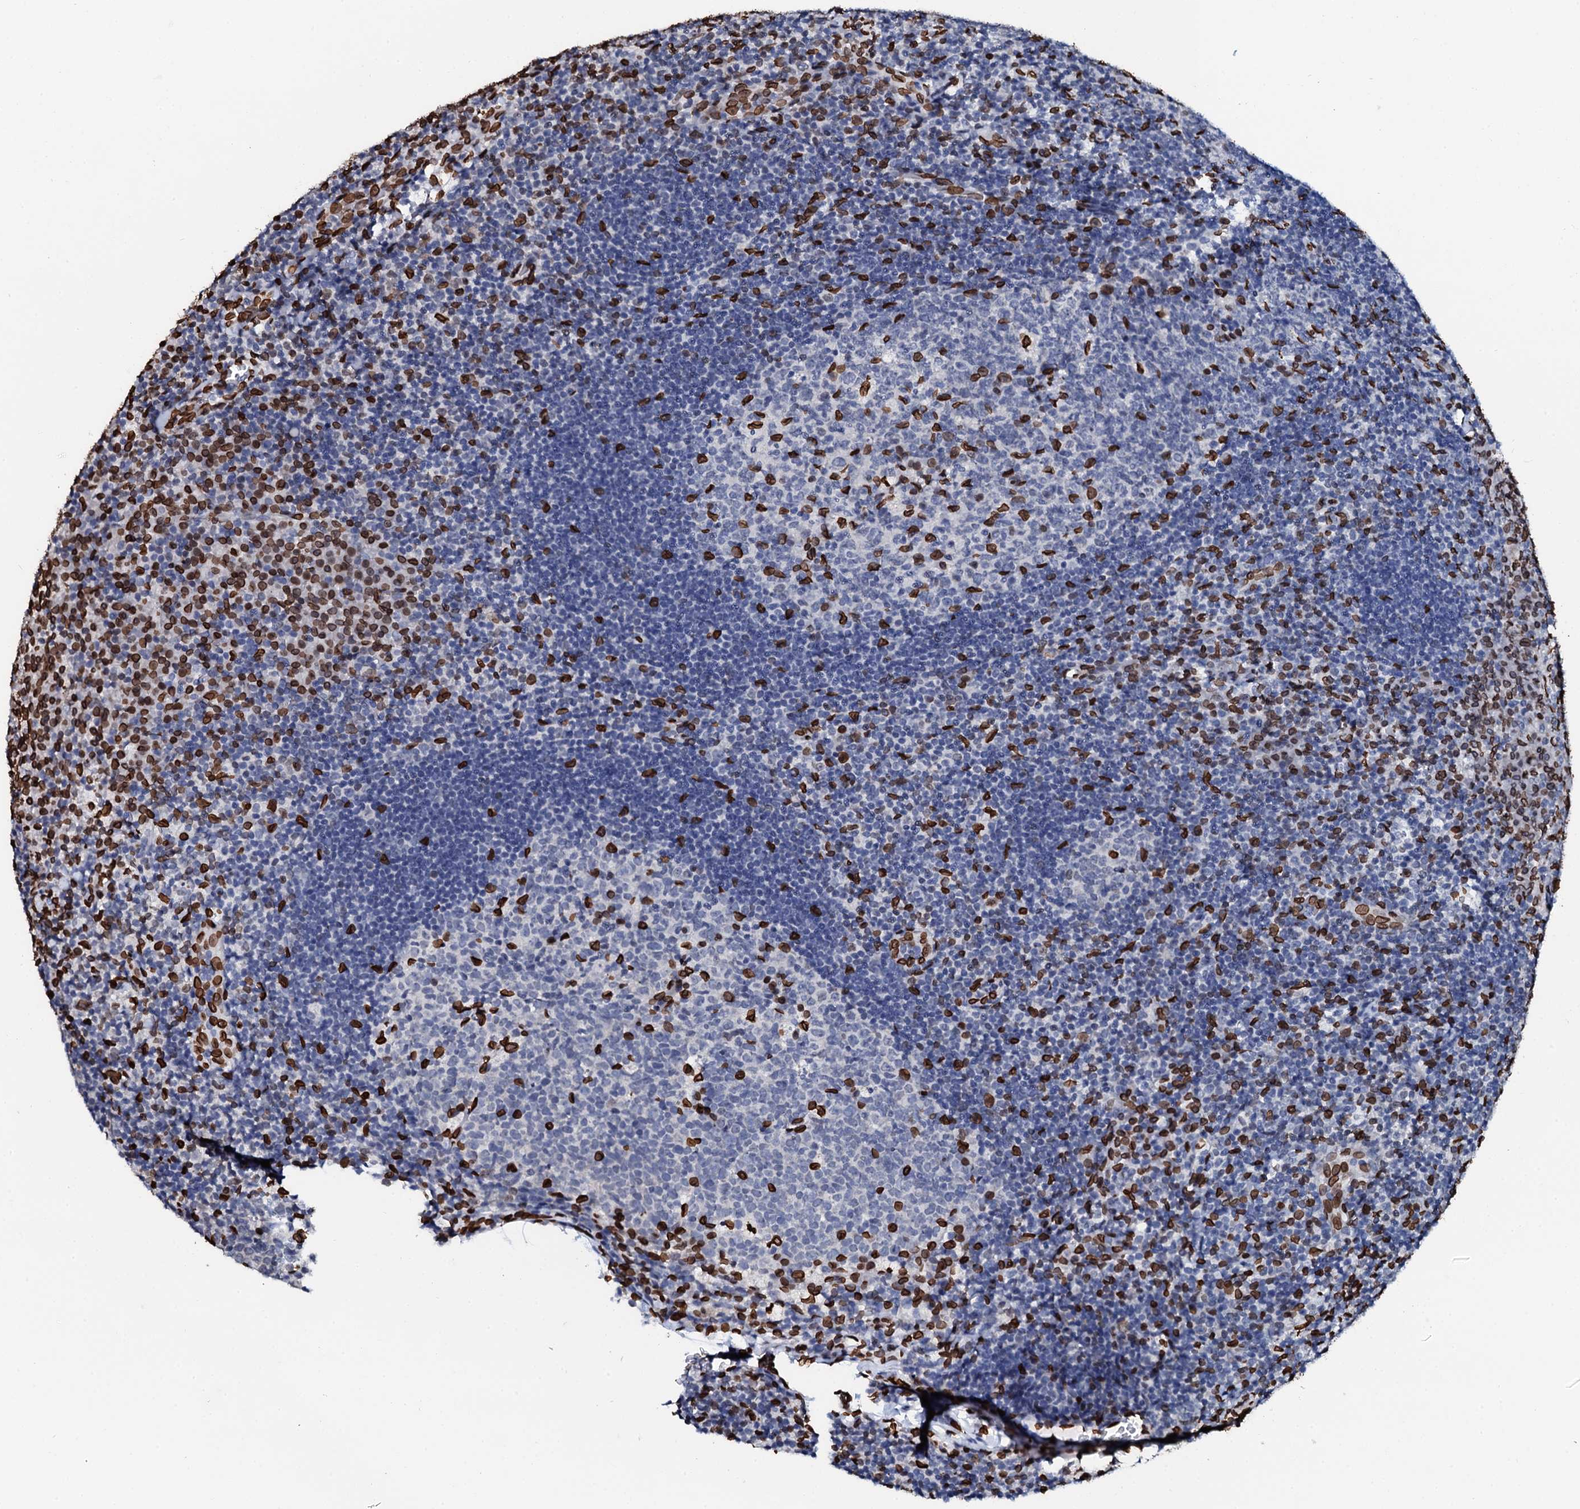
{"staining": {"intensity": "strong", "quantity": "<25%", "location": "nuclear"}, "tissue": "tonsil", "cell_type": "Germinal center cells", "image_type": "normal", "snomed": [{"axis": "morphology", "description": "Normal tissue, NOS"}, {"axis": "topography", "description": "Tonsil"}], "caption": "This histopathology image displays IHC staining of normal human tonsil, with medium strong nuclear expression in approximately <25% of germinal center cells.", "gene": "KATNAL2", "patient": {"sex": "male", "age": 17}}